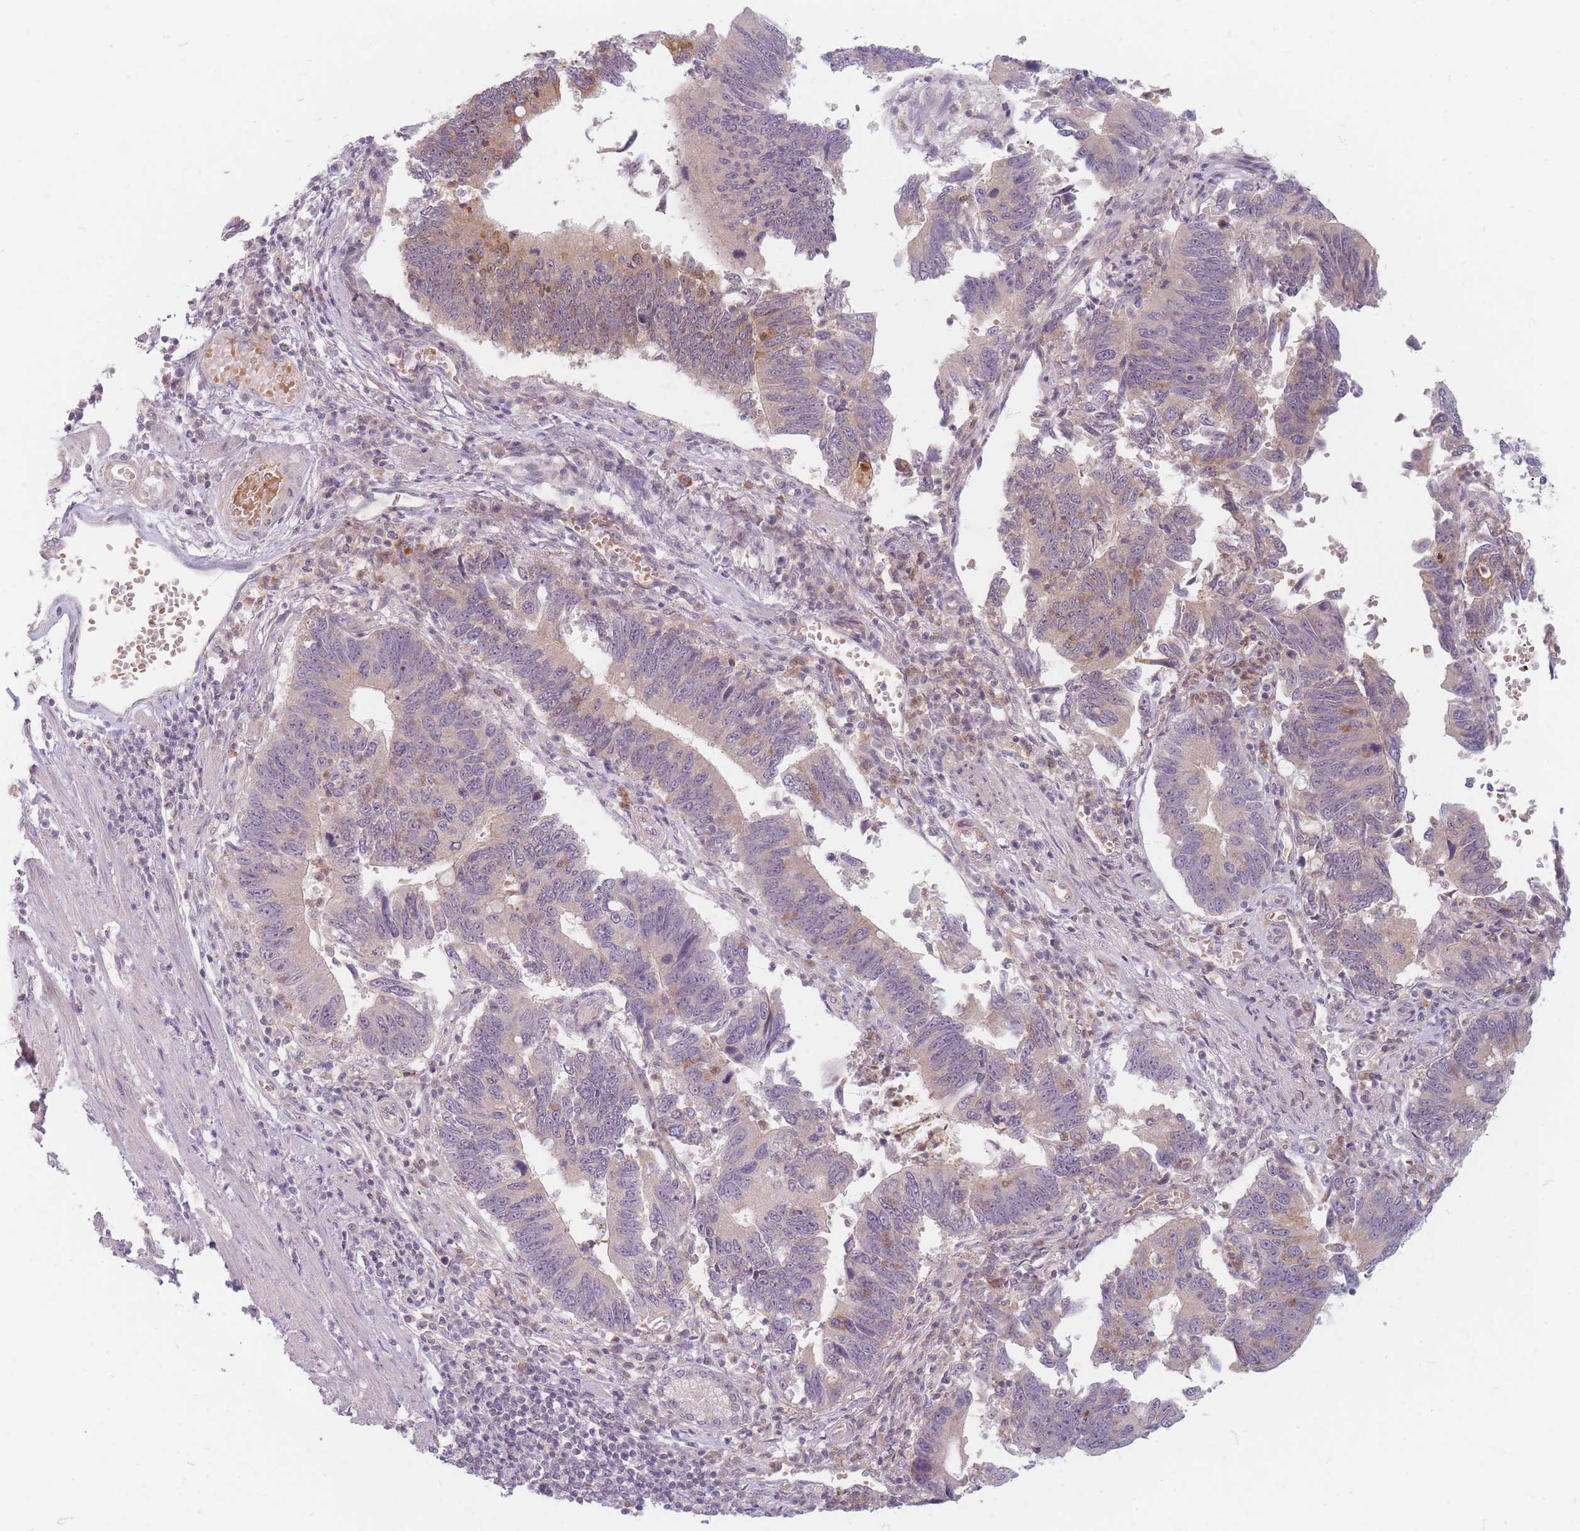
{"staining": {"intensity": "weak", "quantity": "<25%", "location": "cytoplasmic/membranous"}, "tissue": "stomach cancer", "cell_type": "Tumor cells", "image_type": "cancer", "snomed": [{"axis": "morphology", "description": "Adenocarcinoma, NOS"}, {"axis": "topography", "description": "Stomach"}], "caption": "High magnification brightfield microscopy of adenocarcinoma (stomach) stained with DAB (brown) and counterstained with hematoxylin (blue): tumor cells show no significant positivity. (DAB (3,3'-diaminobenzidine) IHC, high magnification).", "gene": "CHCHD7", "patient": {"sex": "male", "age": 59}}